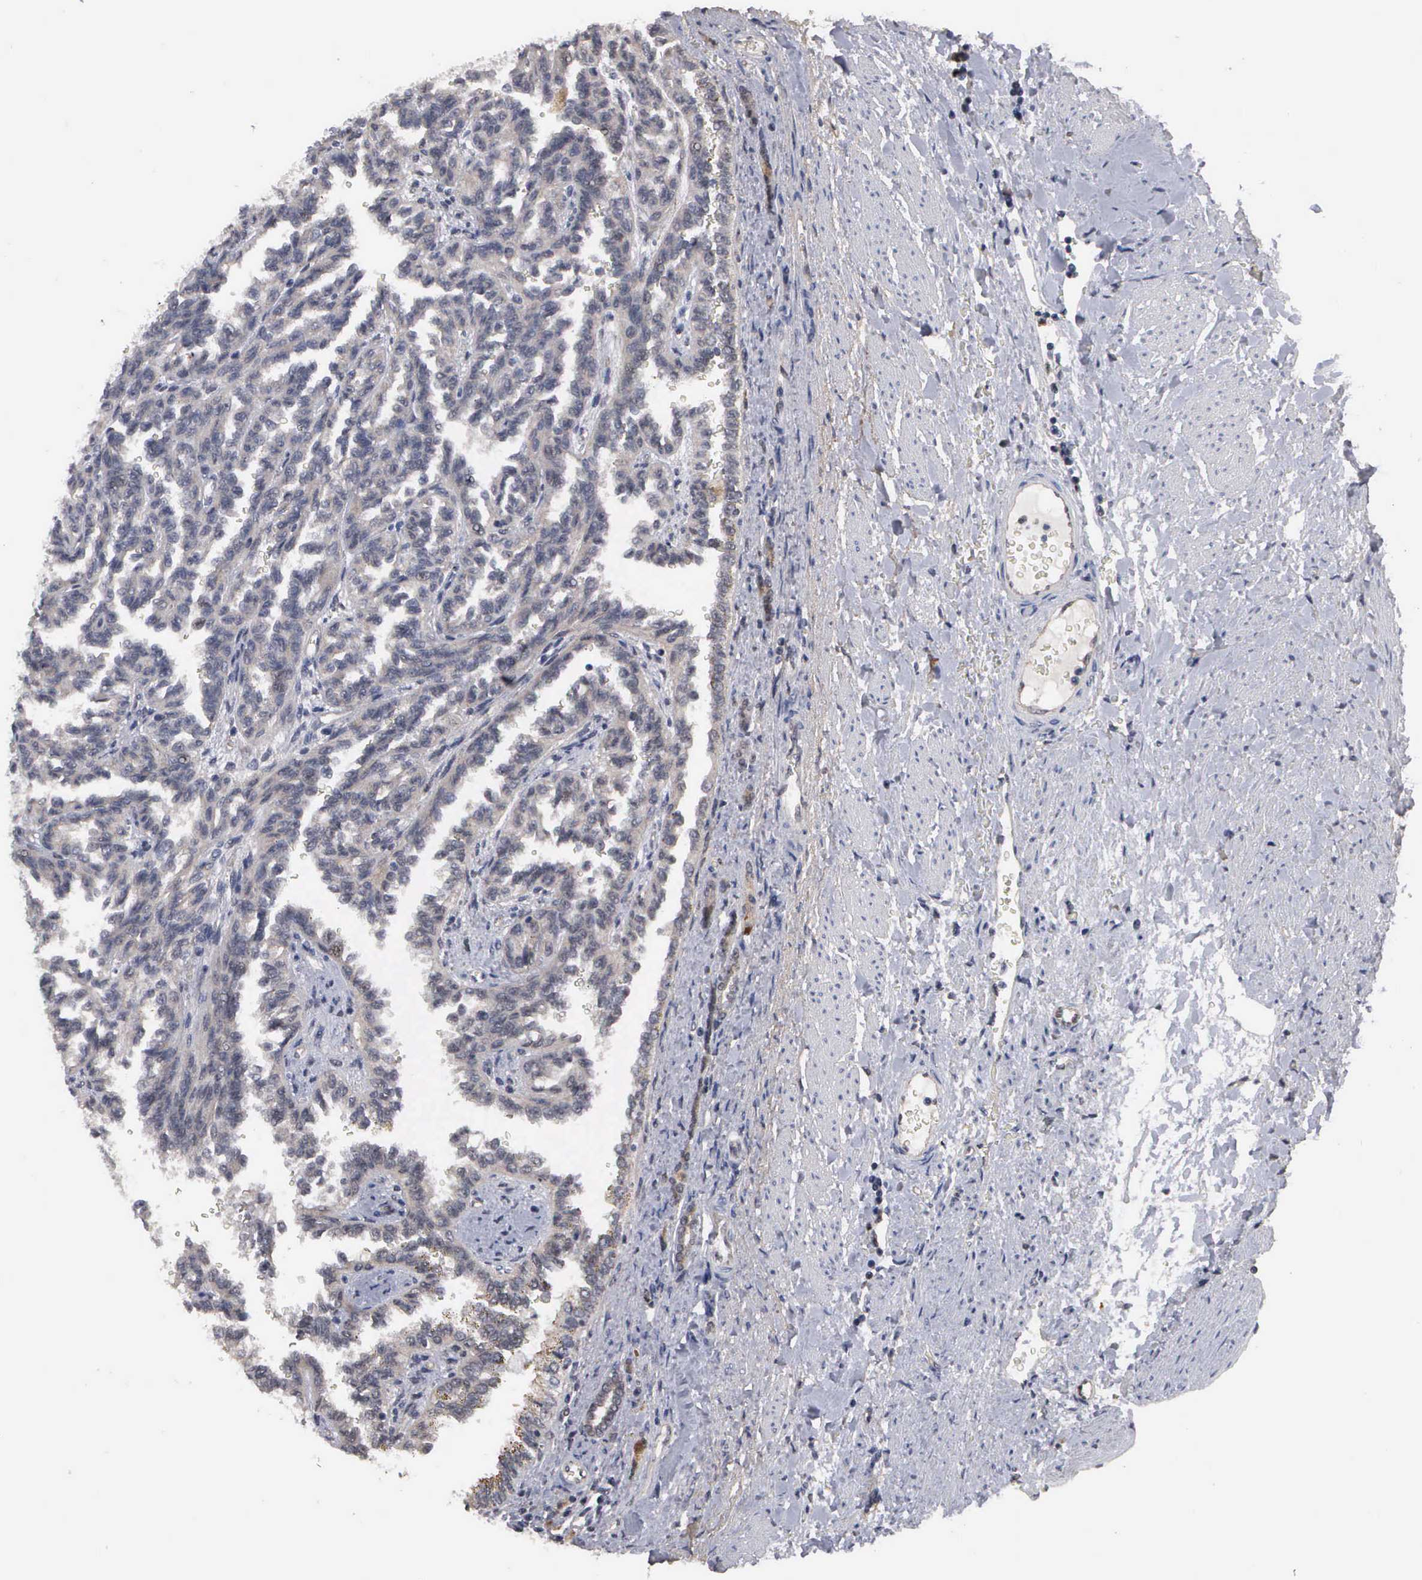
{"staining": {"intensity": "negative", "quantity": "none", "location": "none"}, "tissue": "renal cancer", "cell_type": "Tumor cells", "image_type": "cancer", "snomed": [{"axis": "morphology", "description": "Inflammation, NOS"}, {"axis": "morphology", "description": "Adenocarcinoma, NOS"}, {"axis": "topography", "description": "Kidney"}], "caption": "This is a image of IHC staining of adenocarcinoma (renal), which shows no expression in tumor cells.", "gene": "ZBTB33", "patient": {"sex": "male", "age": 68}}